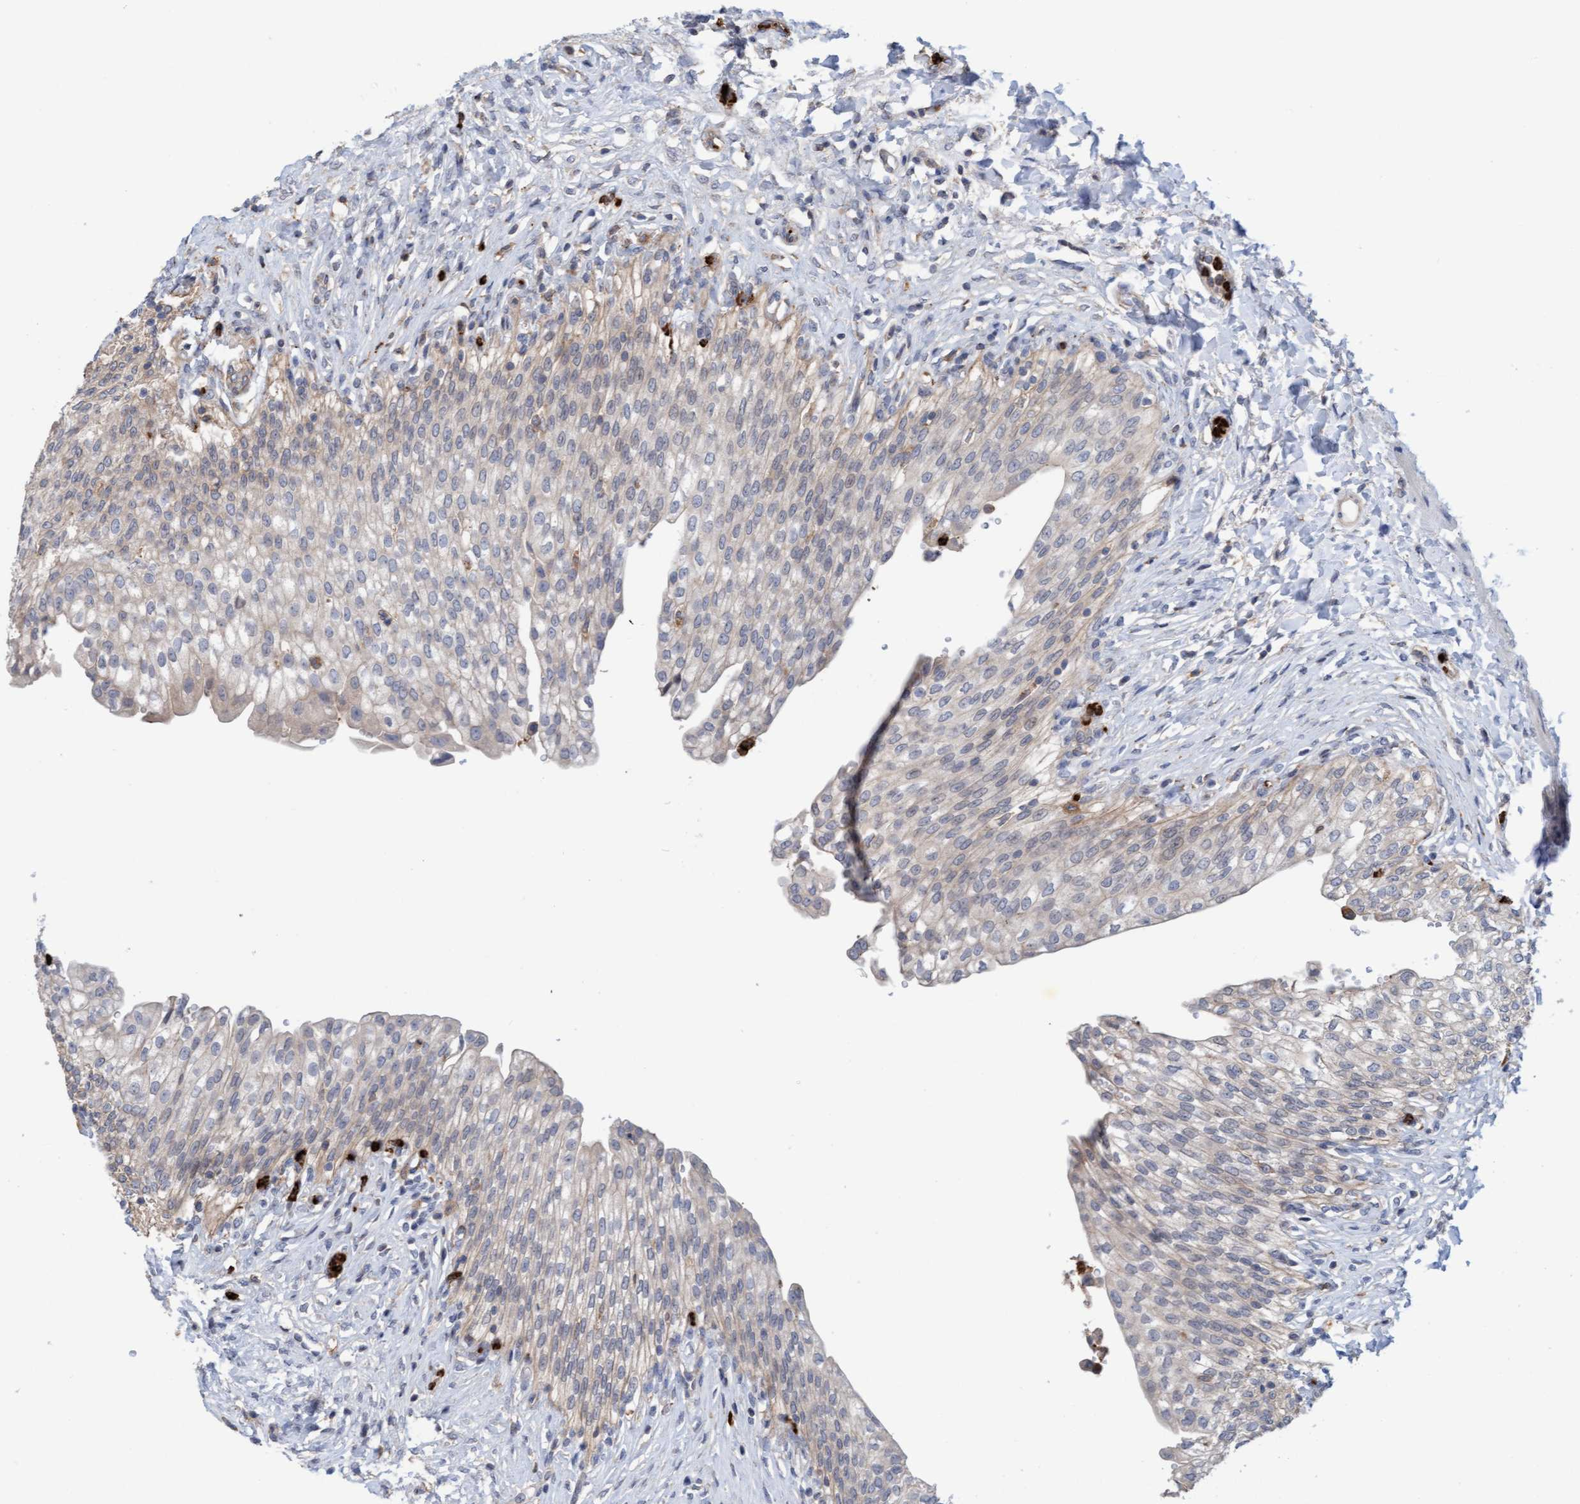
{"staining": {"intensity": "moderate", "quantity": "<25%", "location": "cytoplasmic/membranous"}, "tissue": "urinary bladder", "cell_type": "Urothelial cells", "image_type": "normal", "snomed": [{"axis": "morphology", "description": "Urothelial carcinoma, High grade"}, {"axis": "topography", "description": "Urinary bladder"}], "caption": "The immunohistochemical stain highlights moderate cytoplasmic/membranous staining in urothelial cells of unremarkable urinary bladder.", "gene": "MMP8", "patient": {"sex": "male", "age": 46}}